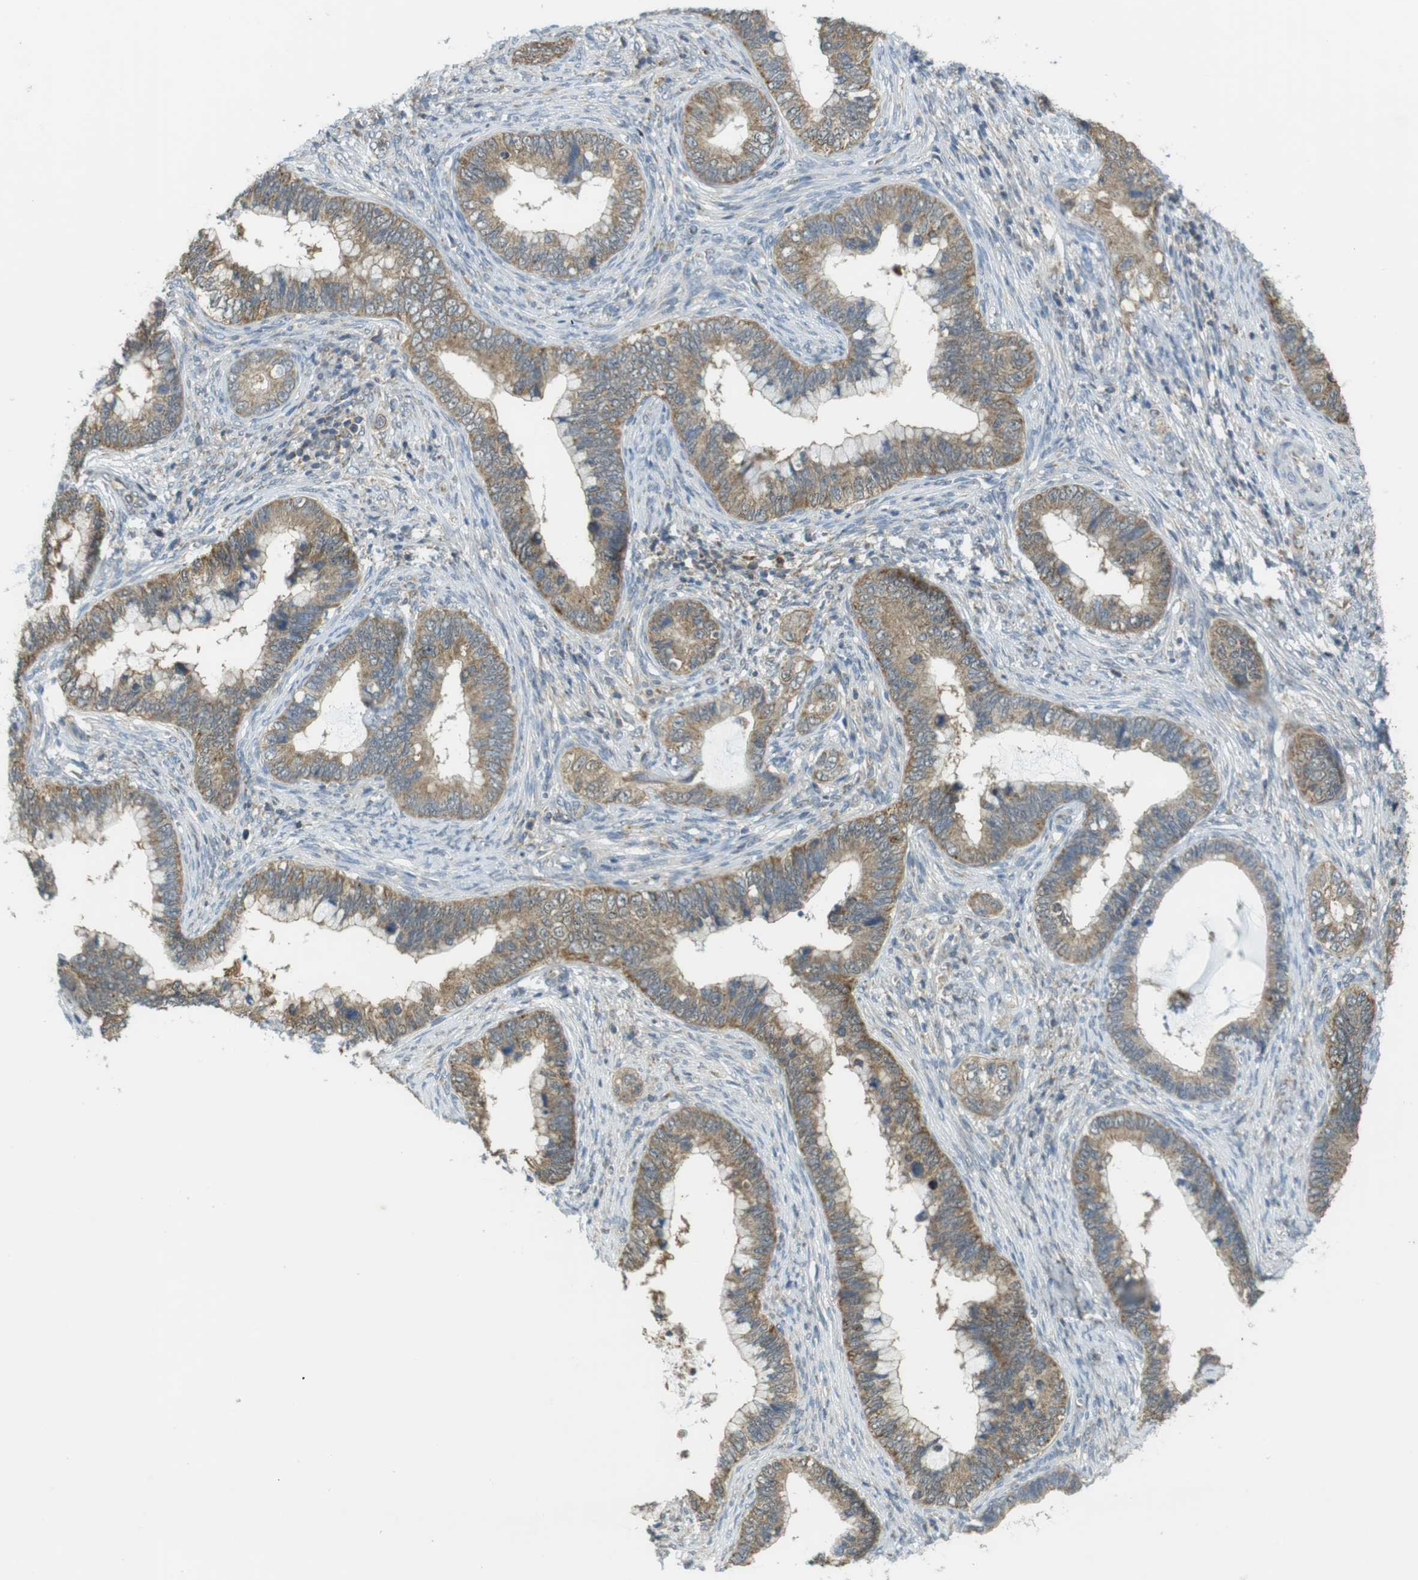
{"staining": {"intensity": "moderate", "quantity": ">75%", "location": "cytoplasmic/membranous"}, "tissue": "cervical cancer", "cell_type": "Tumor cells", "image_type": "cancer", "snomed": [{"axis": "morphology", "description": "Adenocarcinoma, NOS"}, {"axis": "topography", "description": "Cervix"}], "caption": "Tumor cells exhibit medium levels of moderate cytoplasmic/membranous staining in approximately >75% of cells in human cervical adenocarcinoma.", "gene": "BRI3BP", "patient": {"sex": "female", "age": 44}}